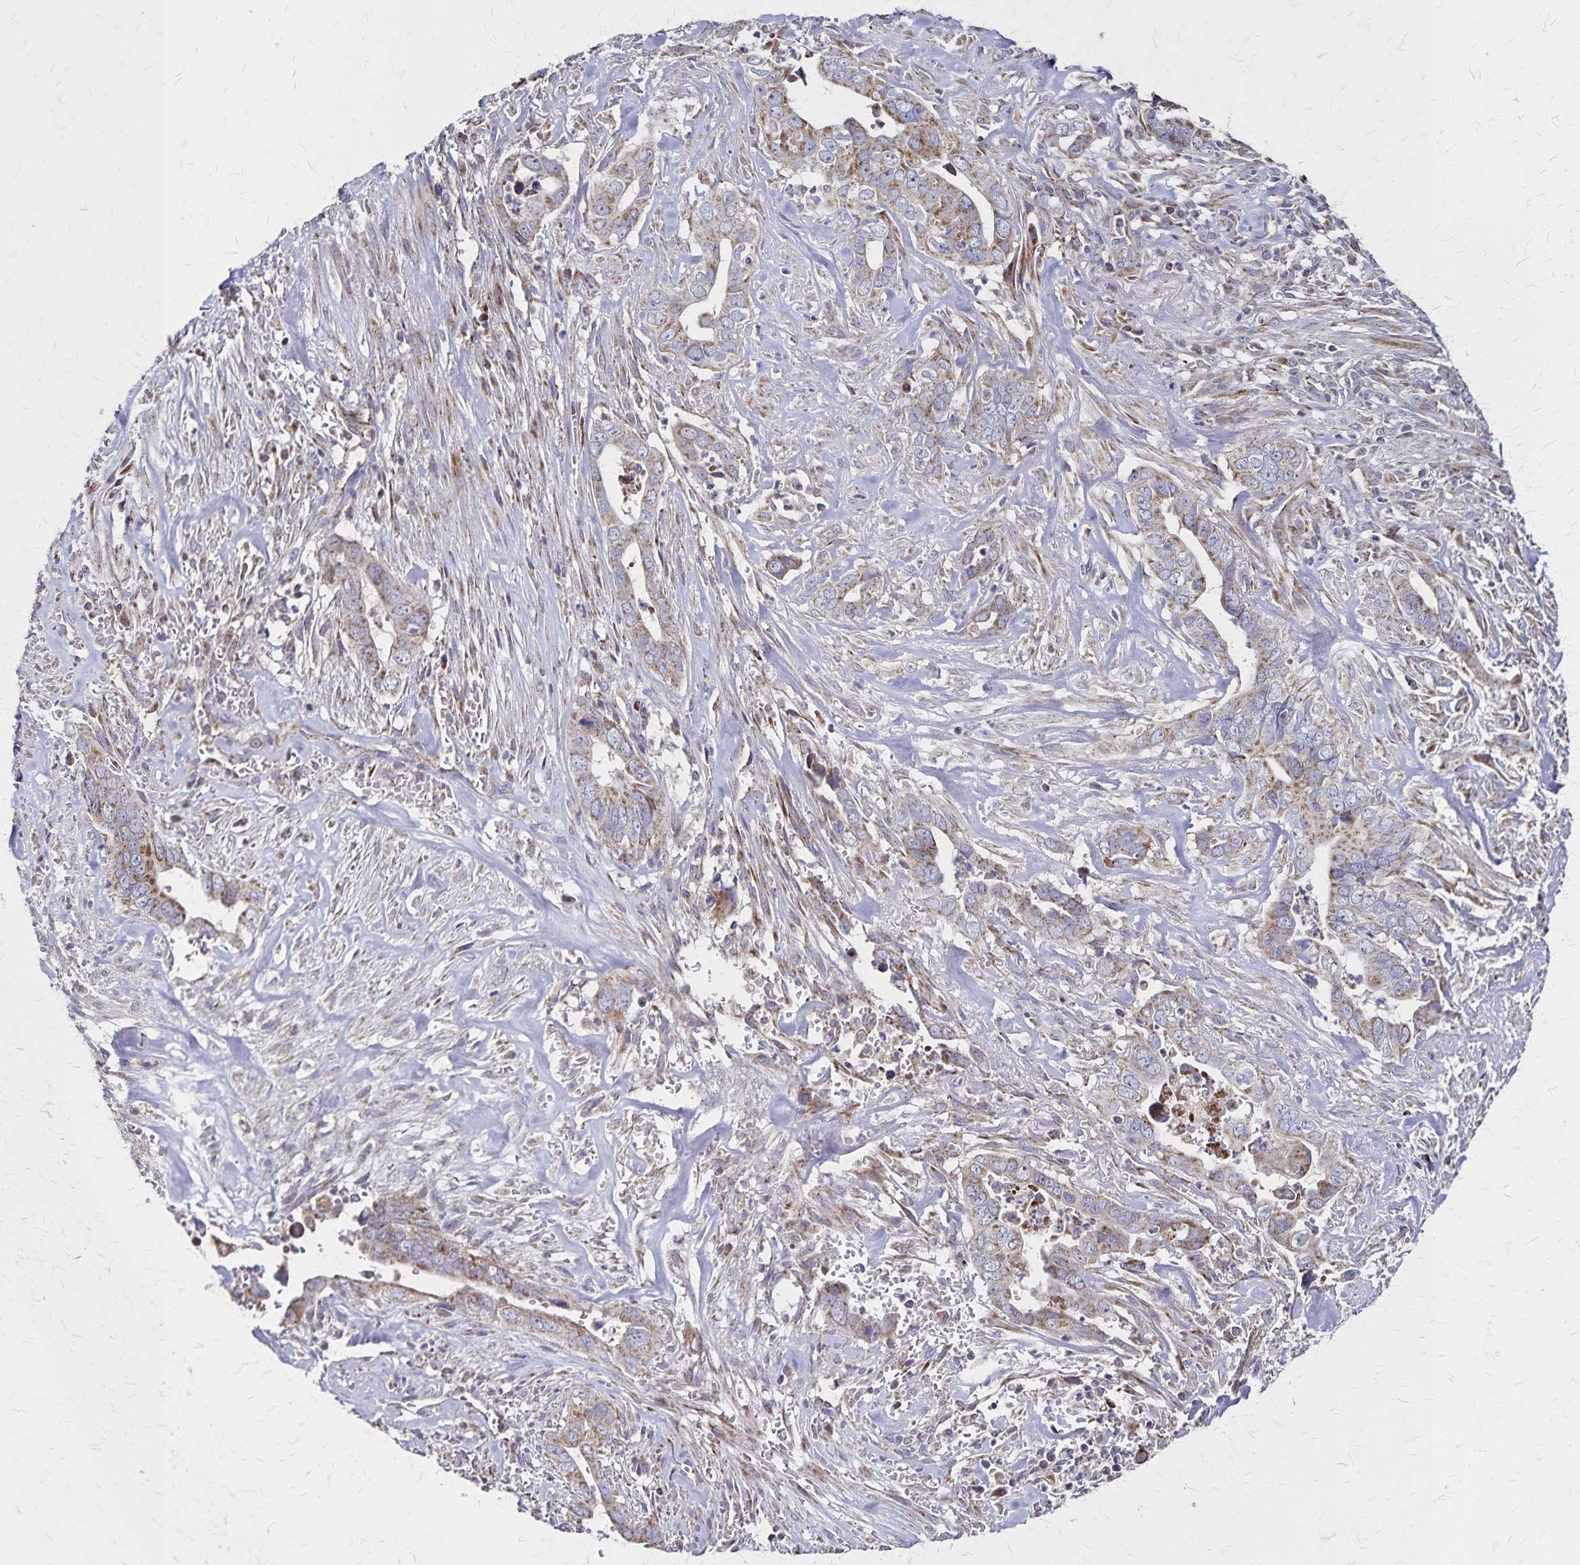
{"staining": {"intensity": "weak", "quantity": "25%-75%", "location": "cytoplasmic/membranous"}, "tissue": "liver cancer", "cell_type": "Tumor cells", "image_type": "cancer", "snomed": [{"axis": "morphology", "description": "Cholangiocarcinoma"}, {"axis": "topography", "description": "Liver"}], "caption": "High-power microscopy captured an immunohistochemistry (IHC) micrograph of liver cancer (cholangiocarcinoma), revealing weak cytoplasmic/membranous expression in approximately 25%-75% of tumor cells. Immunohistochemistry (ihc) stains the protein in brown and the nuclei are stained blue.", "gene": "NFS1", "patient": {"sex": "female", "age": 79}}